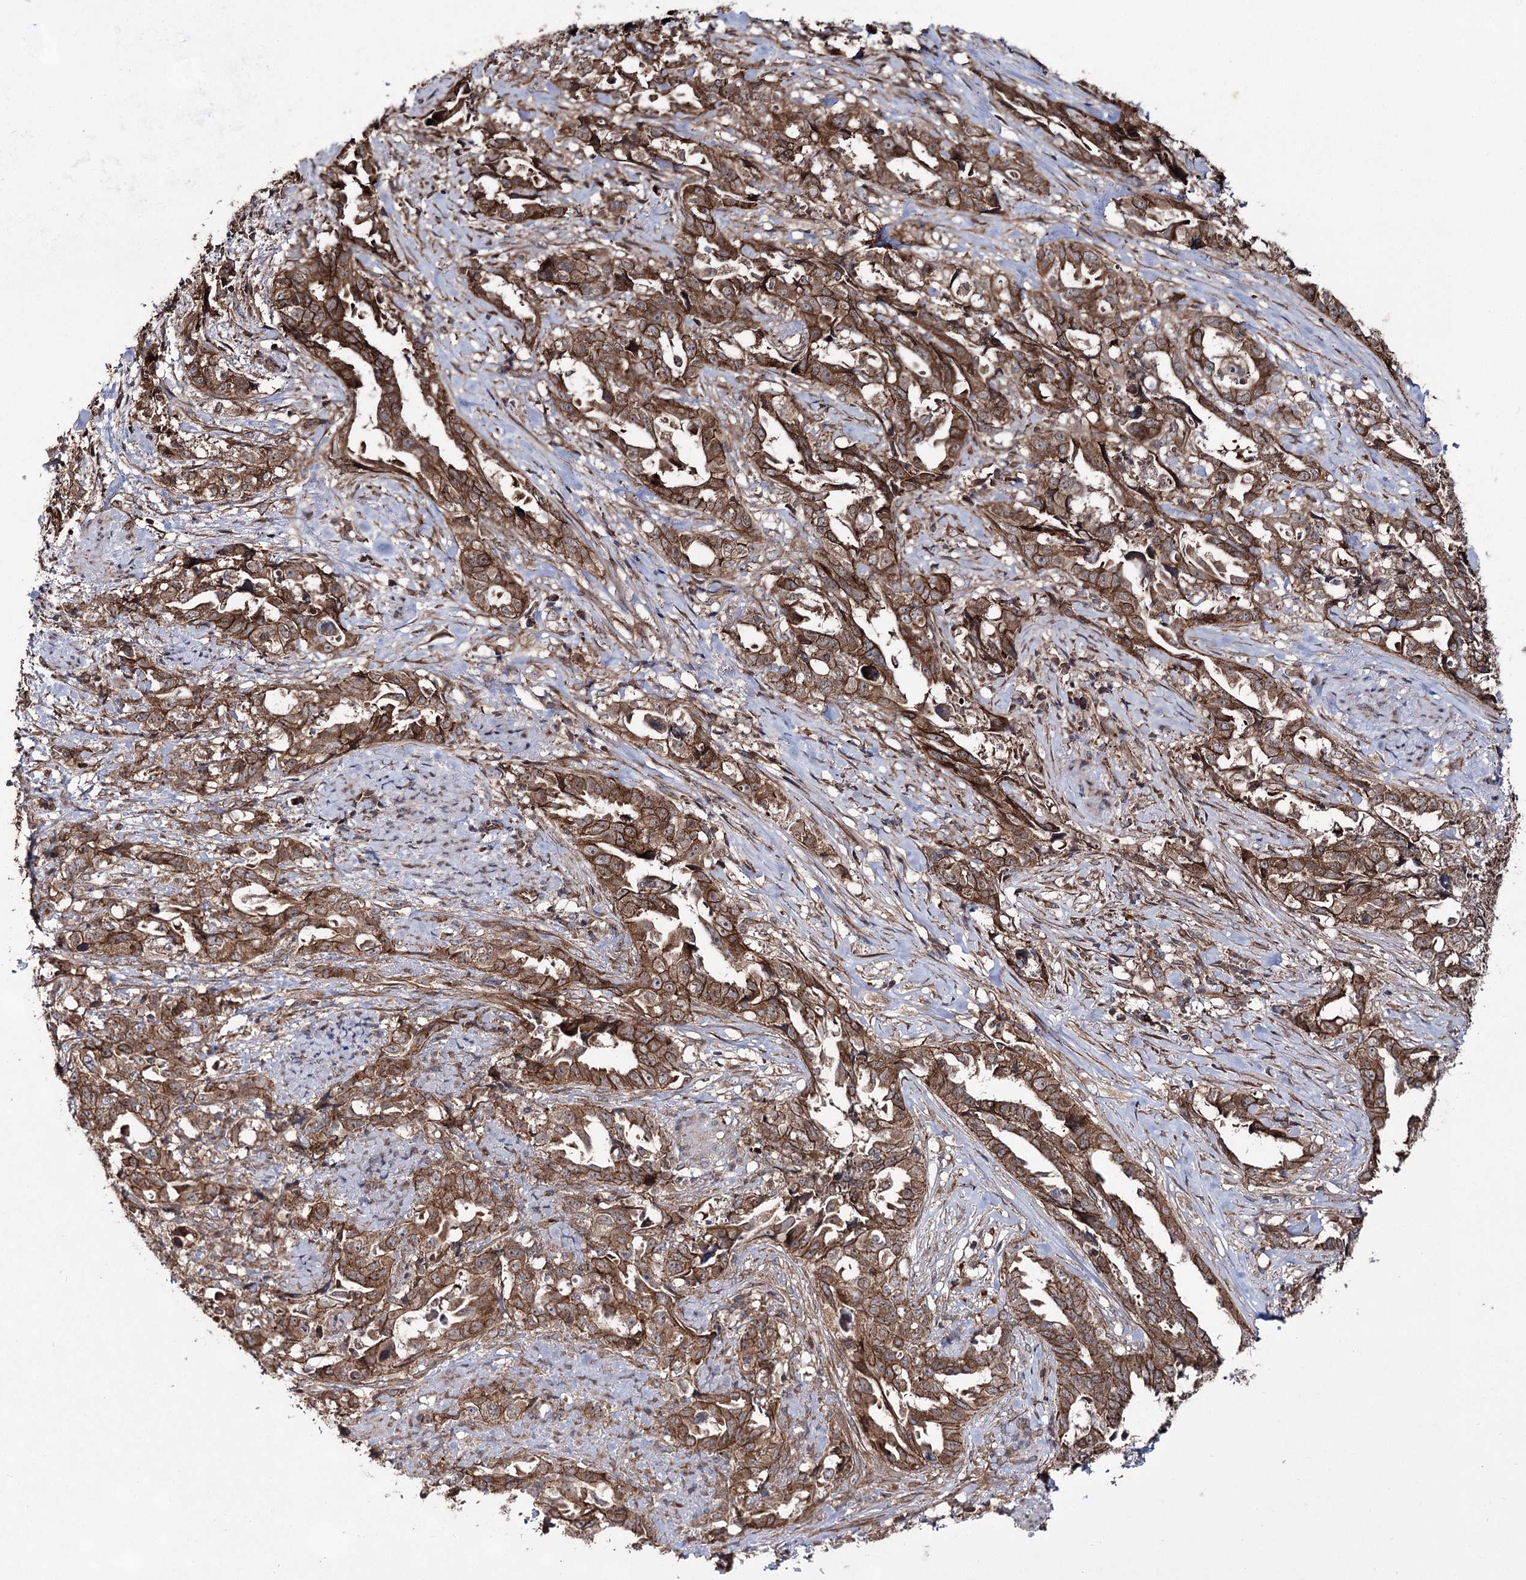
{"staining": {"intensity": "strong", "quantity": ">75%", "location": "cytoplasmic/membranous"}, "tissue": "endometrial cancer", "cell_type": "Tumor cells", "image_type": "cancer", "snomed": [{"axis": "morphology", "description": "Adenocarcinoma, NOS"}, {"axis": "topography", "description": "Endometrium"}], "caption": "The immunohistochemical stain shows strong cytoplasmic/membranous staining in tumor cells of endometrial adenocarcinoma tissue.", "gene": "DHX29", "patient": {"sex": "female", "age": 65}}